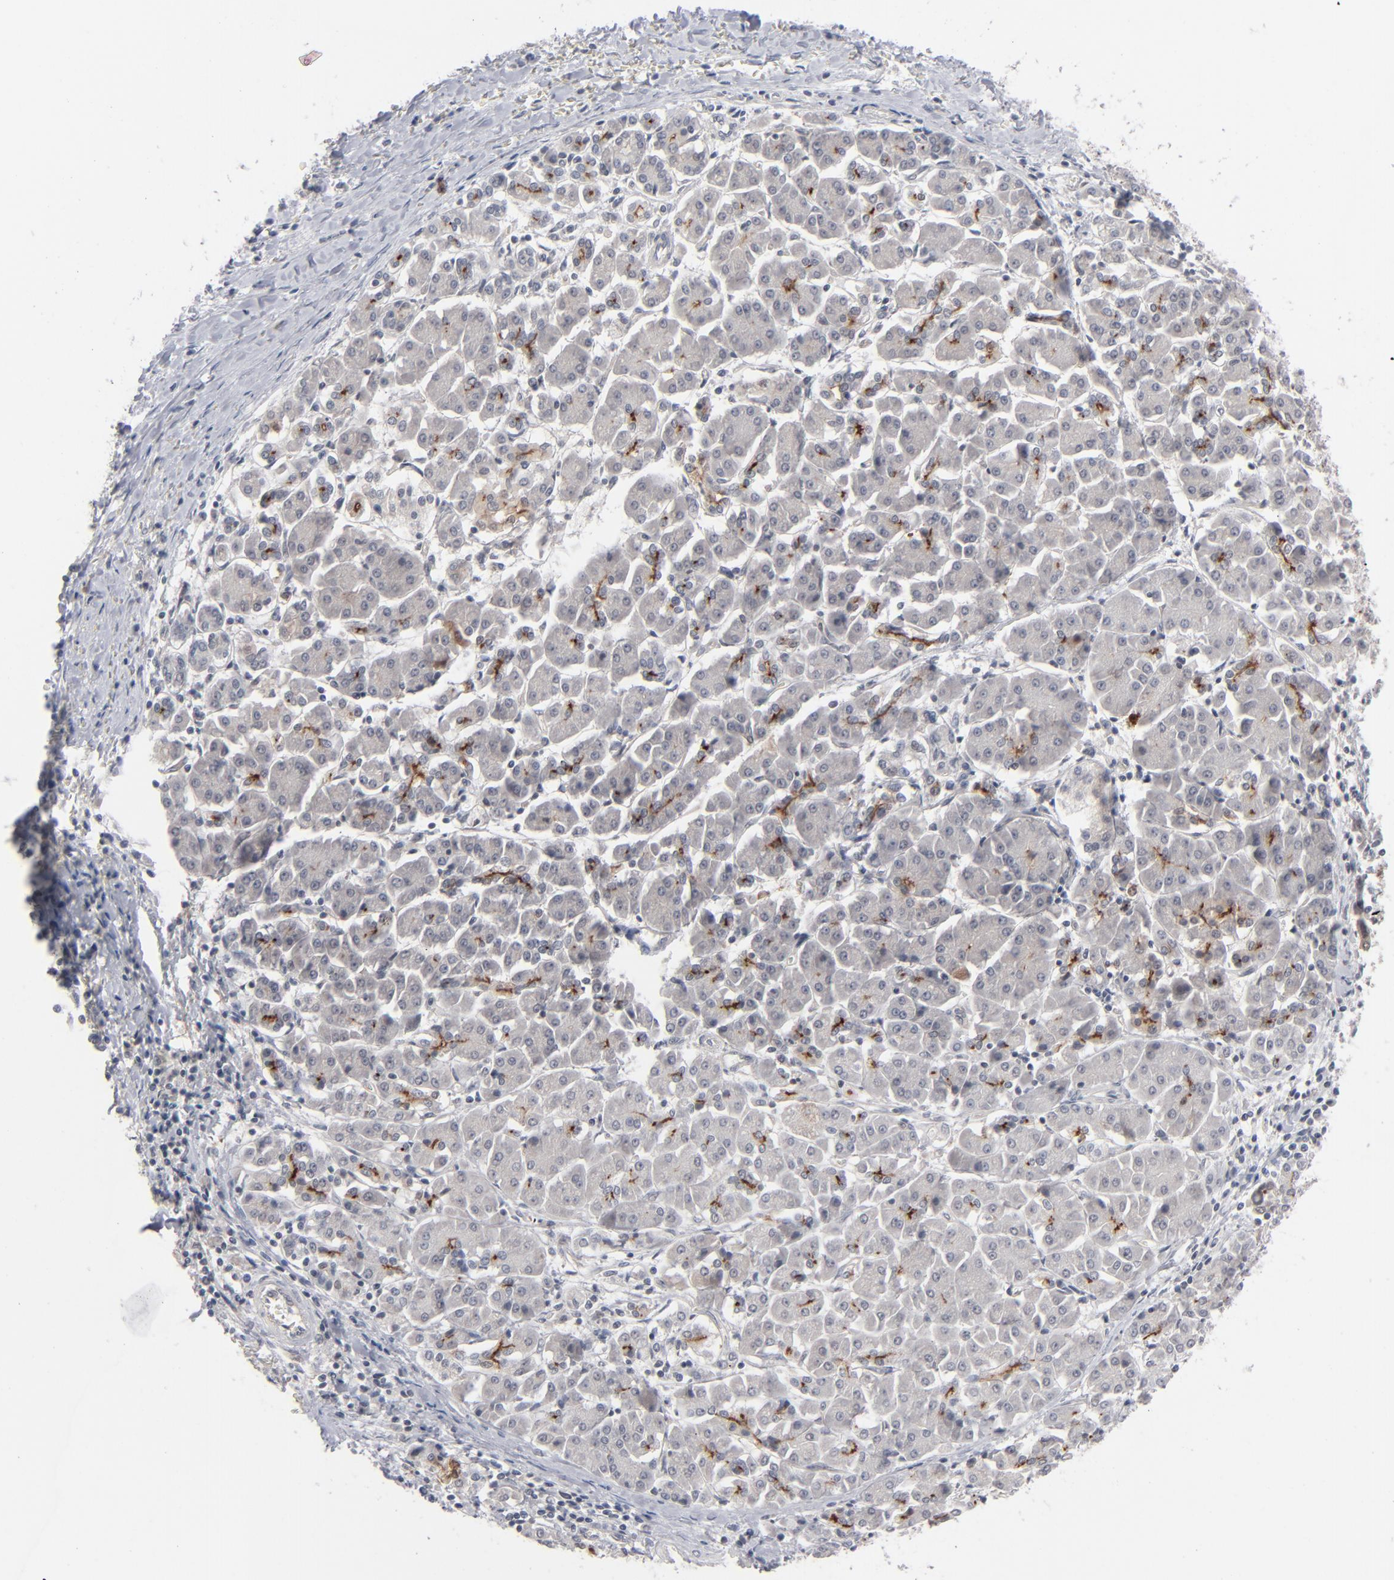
{"staining": {"intensity": "weak", "quantity": ">75%", "location": "cytoplasmic/membranous"}, "tissue": "pancreatic cancer", "cell_type": "Tumor cells", "image_type": "cancer", "snomed": [{"axis": "morphology", "description": "Adenocarcinoma, NOS"}, {"axis": "topography", "description": "Pancreas"}], "caption": "DAB (3,3'-diaminobenzidine) immunohistochemical staining of pancreatic adenocarcinoma exhibits weak cytoplasmic/membranous protein expression in approximately >75% of tumor cells.", "gene": "POF1B", "patient": {"sex": "female", "age": 57}}